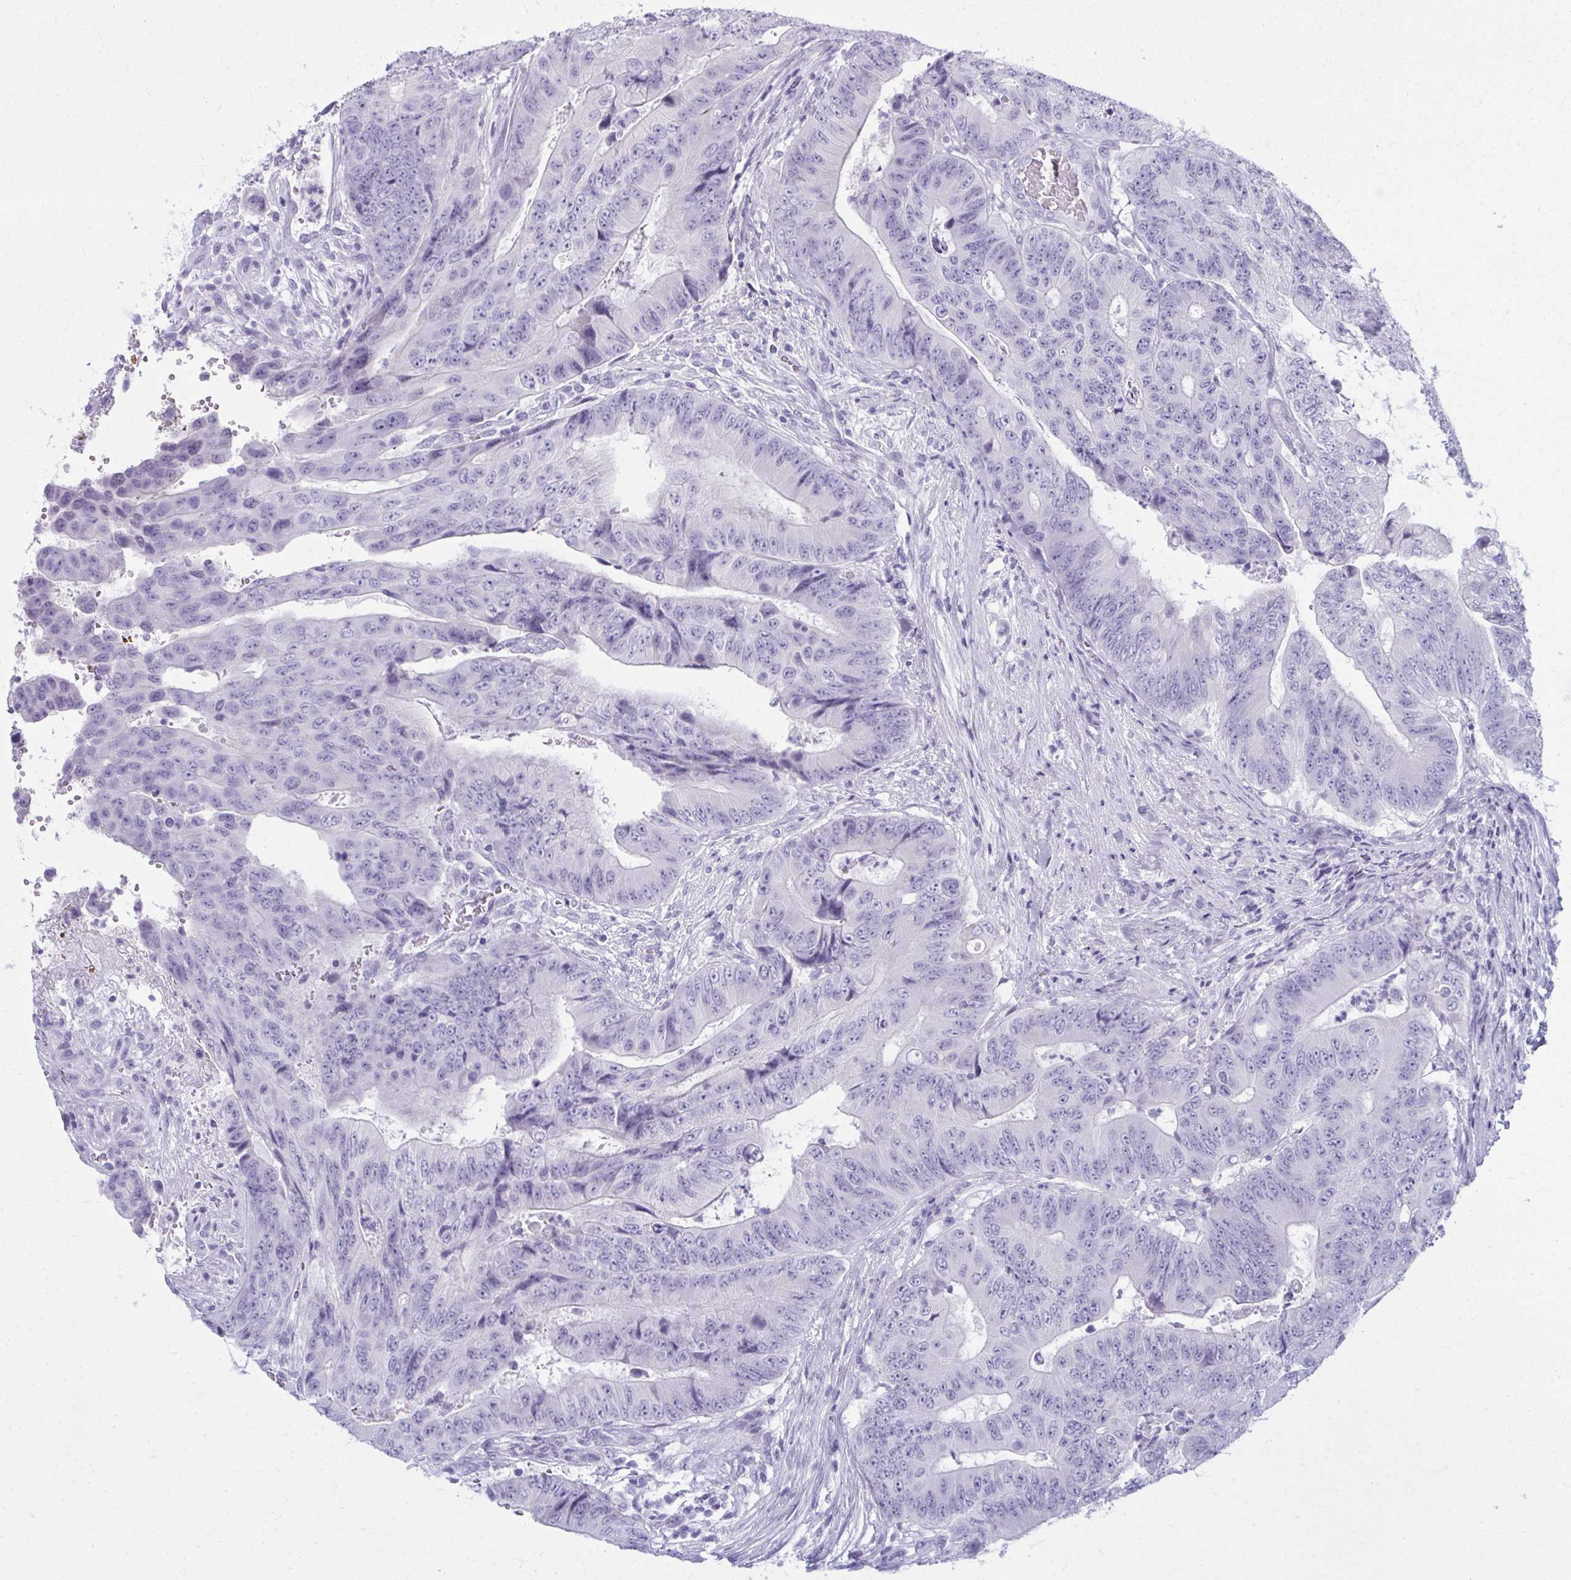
{"staining": {"intensity": "negative", "quantity": "none", "location": "none"}, "tissue": "colorectal cancer", "cell_type": "Tumor cells", "image_type": "cancer", "snomed": [{"axis": "morphology", "description": "Adenocarcinoma, NOS"}, {"axis": "topography", "description": "Colon"}], "caption": "IHC of human colorectal cancer (adenocarcinoma) reveals no positivity in tumor cells.", "gene": "QDPR", "patient": {"sex": "female", "age": 48}}